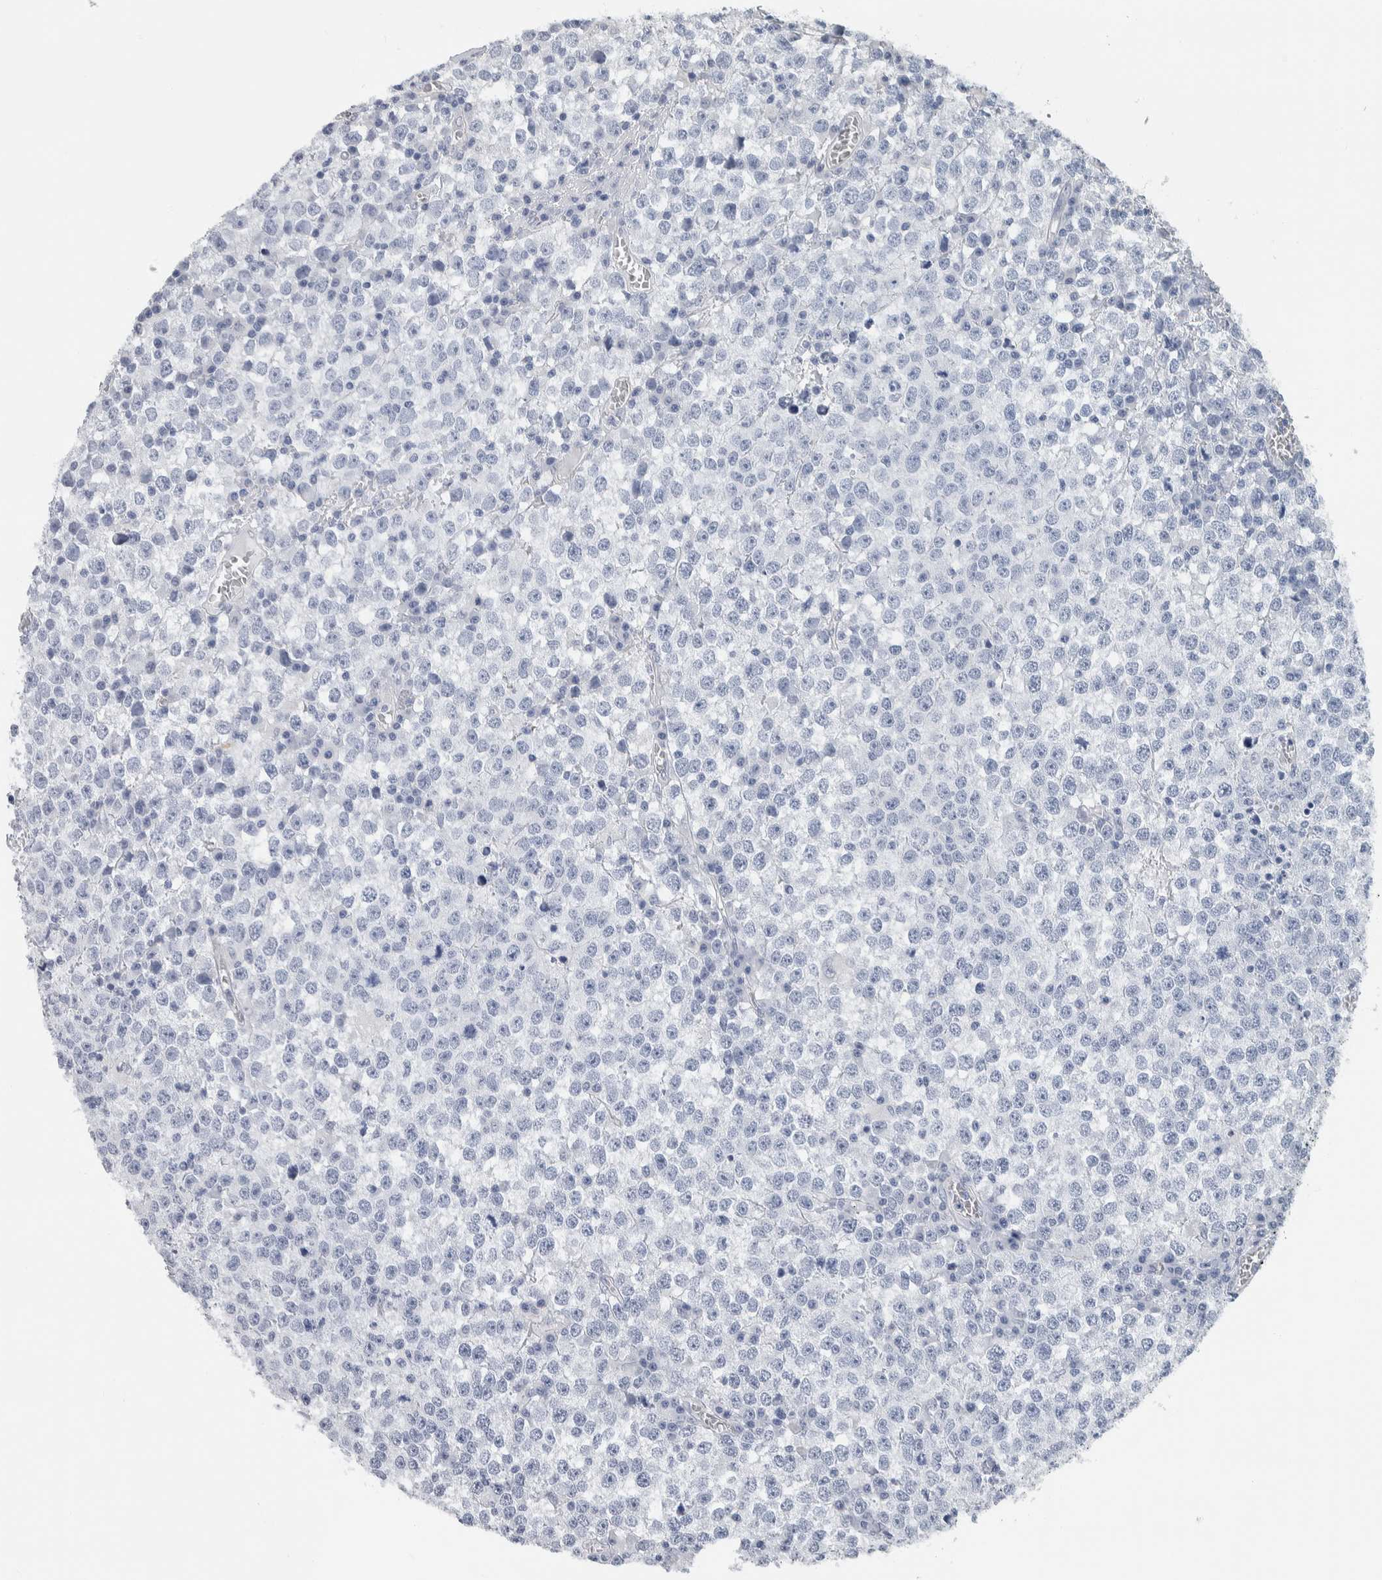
{"staining": {"intensity": "negative", "quantity": "none", "location": "none"}, "tissue": "testis cancer", "cell_type": "Tumor cells", "image_type": "cancer", "snomed": [{"axis": "morphology", "description": "Seminoma, NOS"}, {"axis": "topography", "description": "Testis"}], "caption": "The immunohistochemistry (IHC) histopathology image has no significant positivity in tumor cells of seminoma (testis) tissue. The staining is performed using DAB brown chromogen with nuclei counter-stained in using hematoxylin.", "gene": "NEFM", "patient": {"sex": "male", "age": 65}}